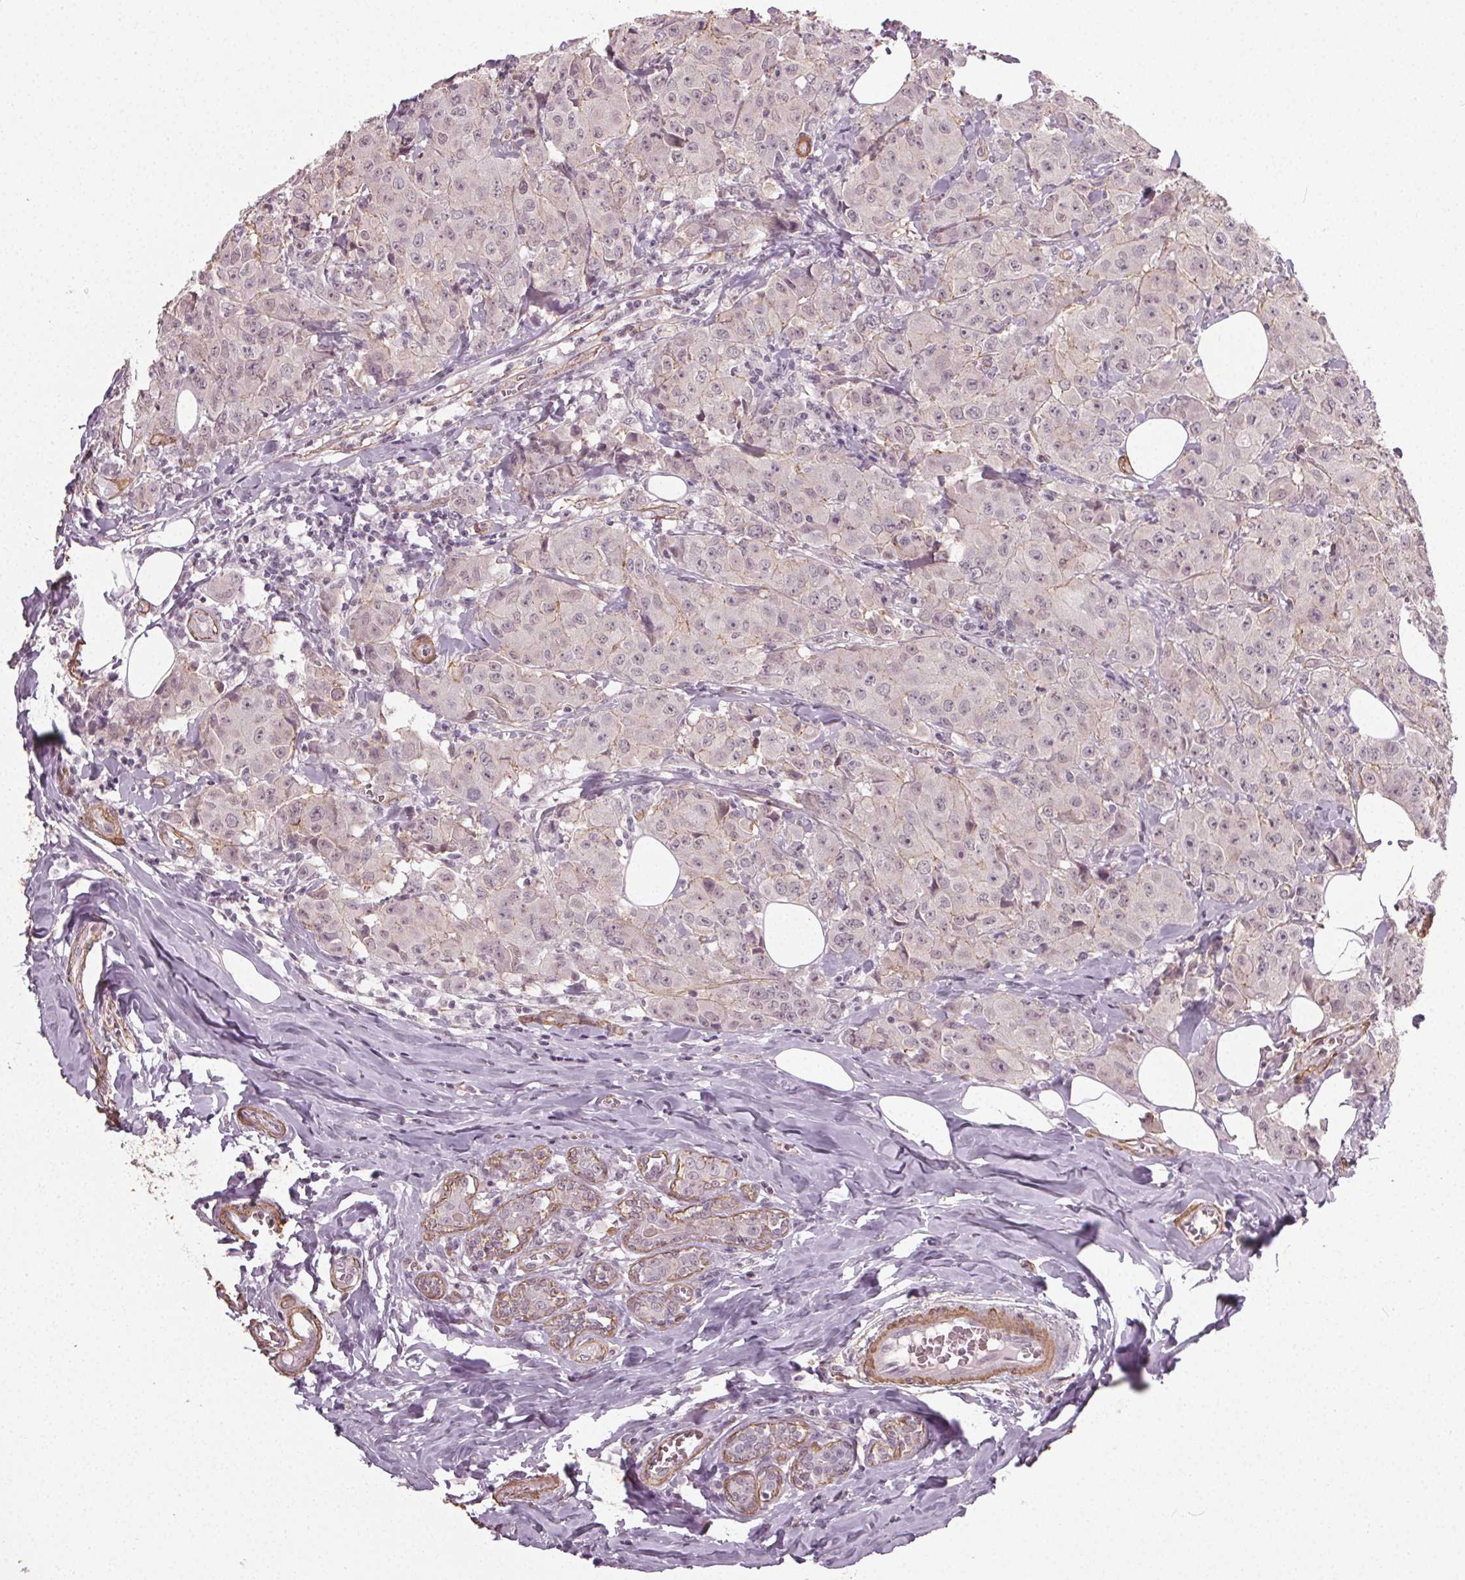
{"staining": {"intensity": "negative", "quantity": "none", "location": "none"}, "tissue": "breast cancer", "cell_type": "Tumor cells", "image_type": "cancer", "snomed": [{"axis": "morphology", "description": "Normal tissue, NOS"}, {"axis": "morphology", "description": "Duct carcinoma"}, {"axis": "topography", "description": "Breast"}], "caption": "Tumor cells show no significant expression in breast infiltrating ductal carcinoma.", "gene": "PKP1", "patient": {"sex": "female", "age": 43}}